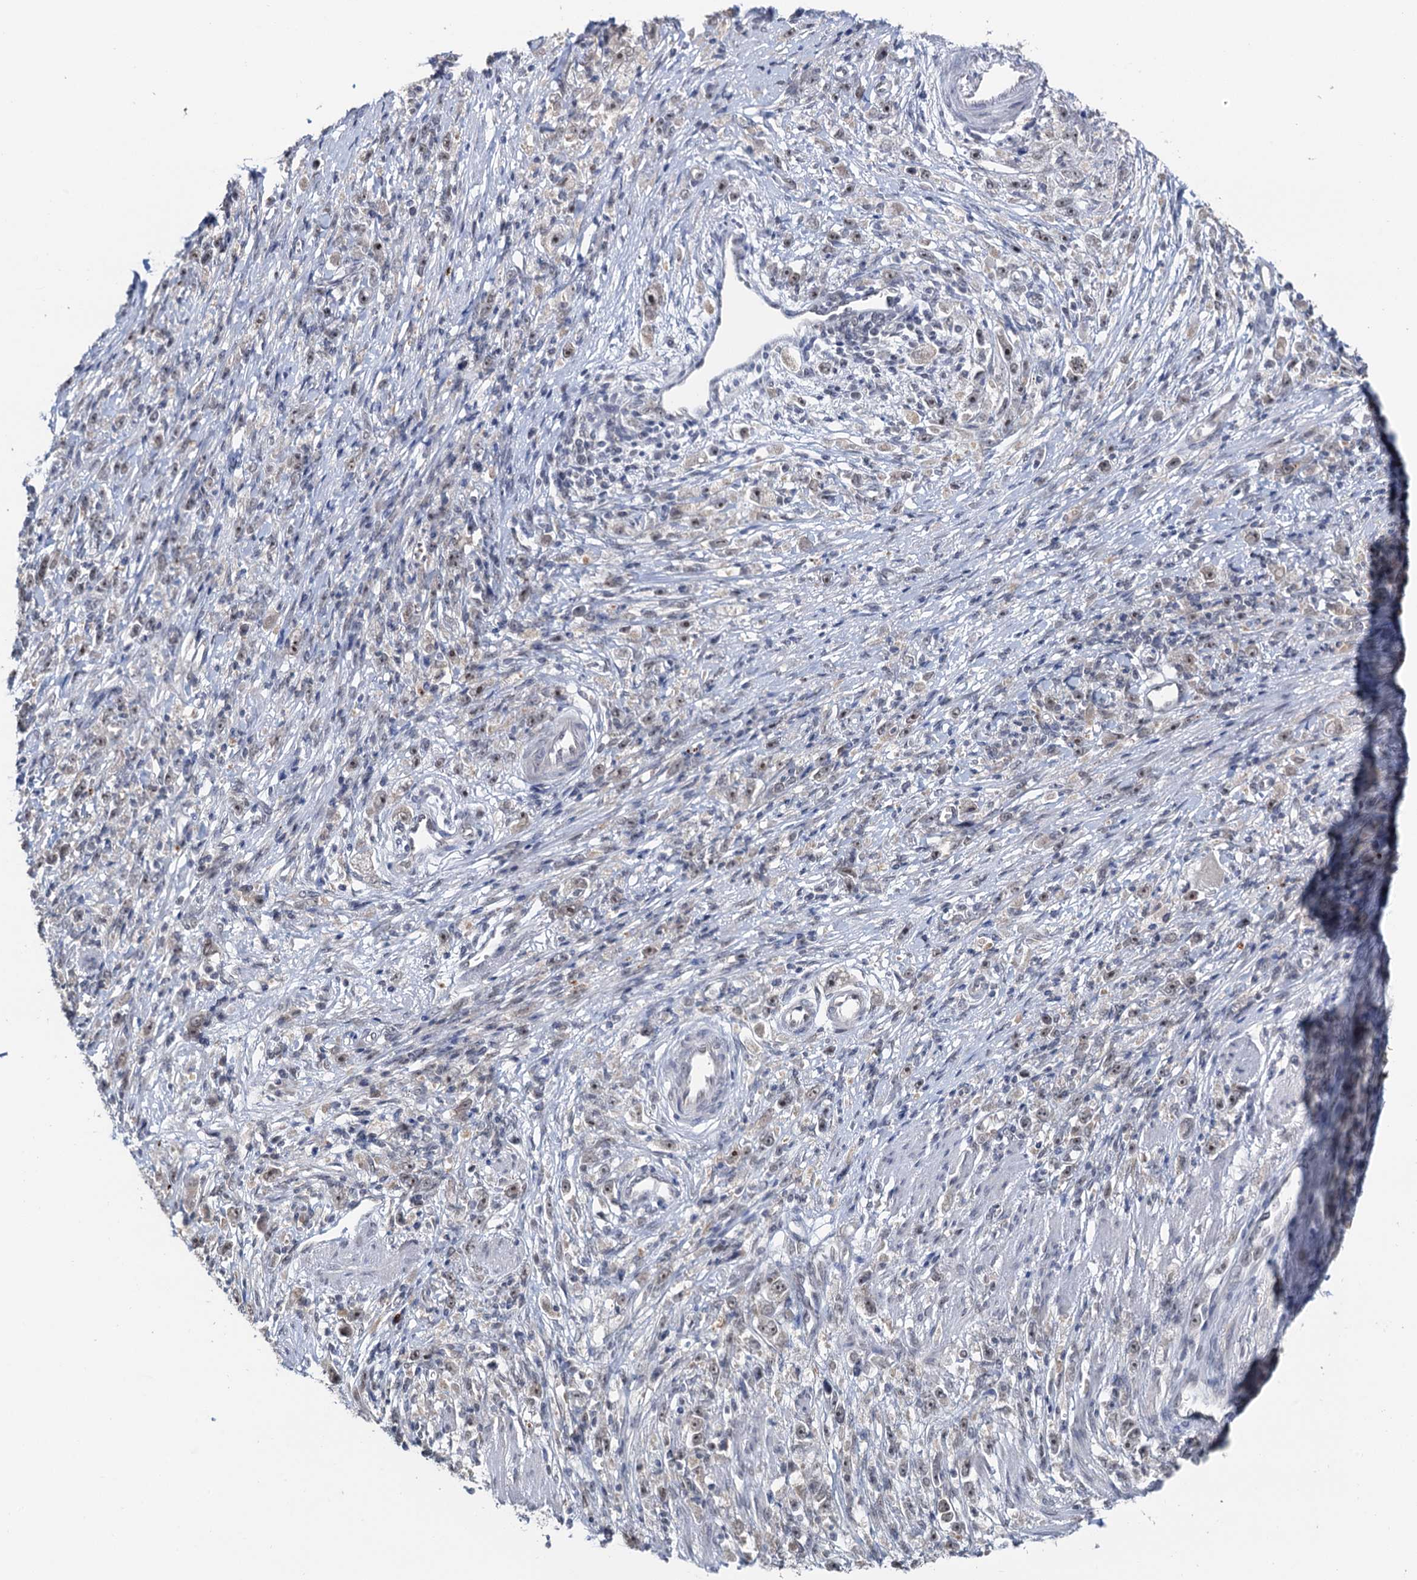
{"staining": {"intensity": "weak", "quantity": "<25%", "location": "nuclear"}, "tissue": "stomach cancer", "cell_type": "Tumor cells", "image_type": "cancer", "snomed": [{"axis": "morphology", "description": "Adenocarcinoma, NOS"}, {"axis": "topography", "description": "Stomach"}], "caption": "Stomach cancer was stained to show a protein in brown. There is no significant positivity in tumor cells.", "gene": "NAT10", "patient": {"sex": "female", "age": 59}}